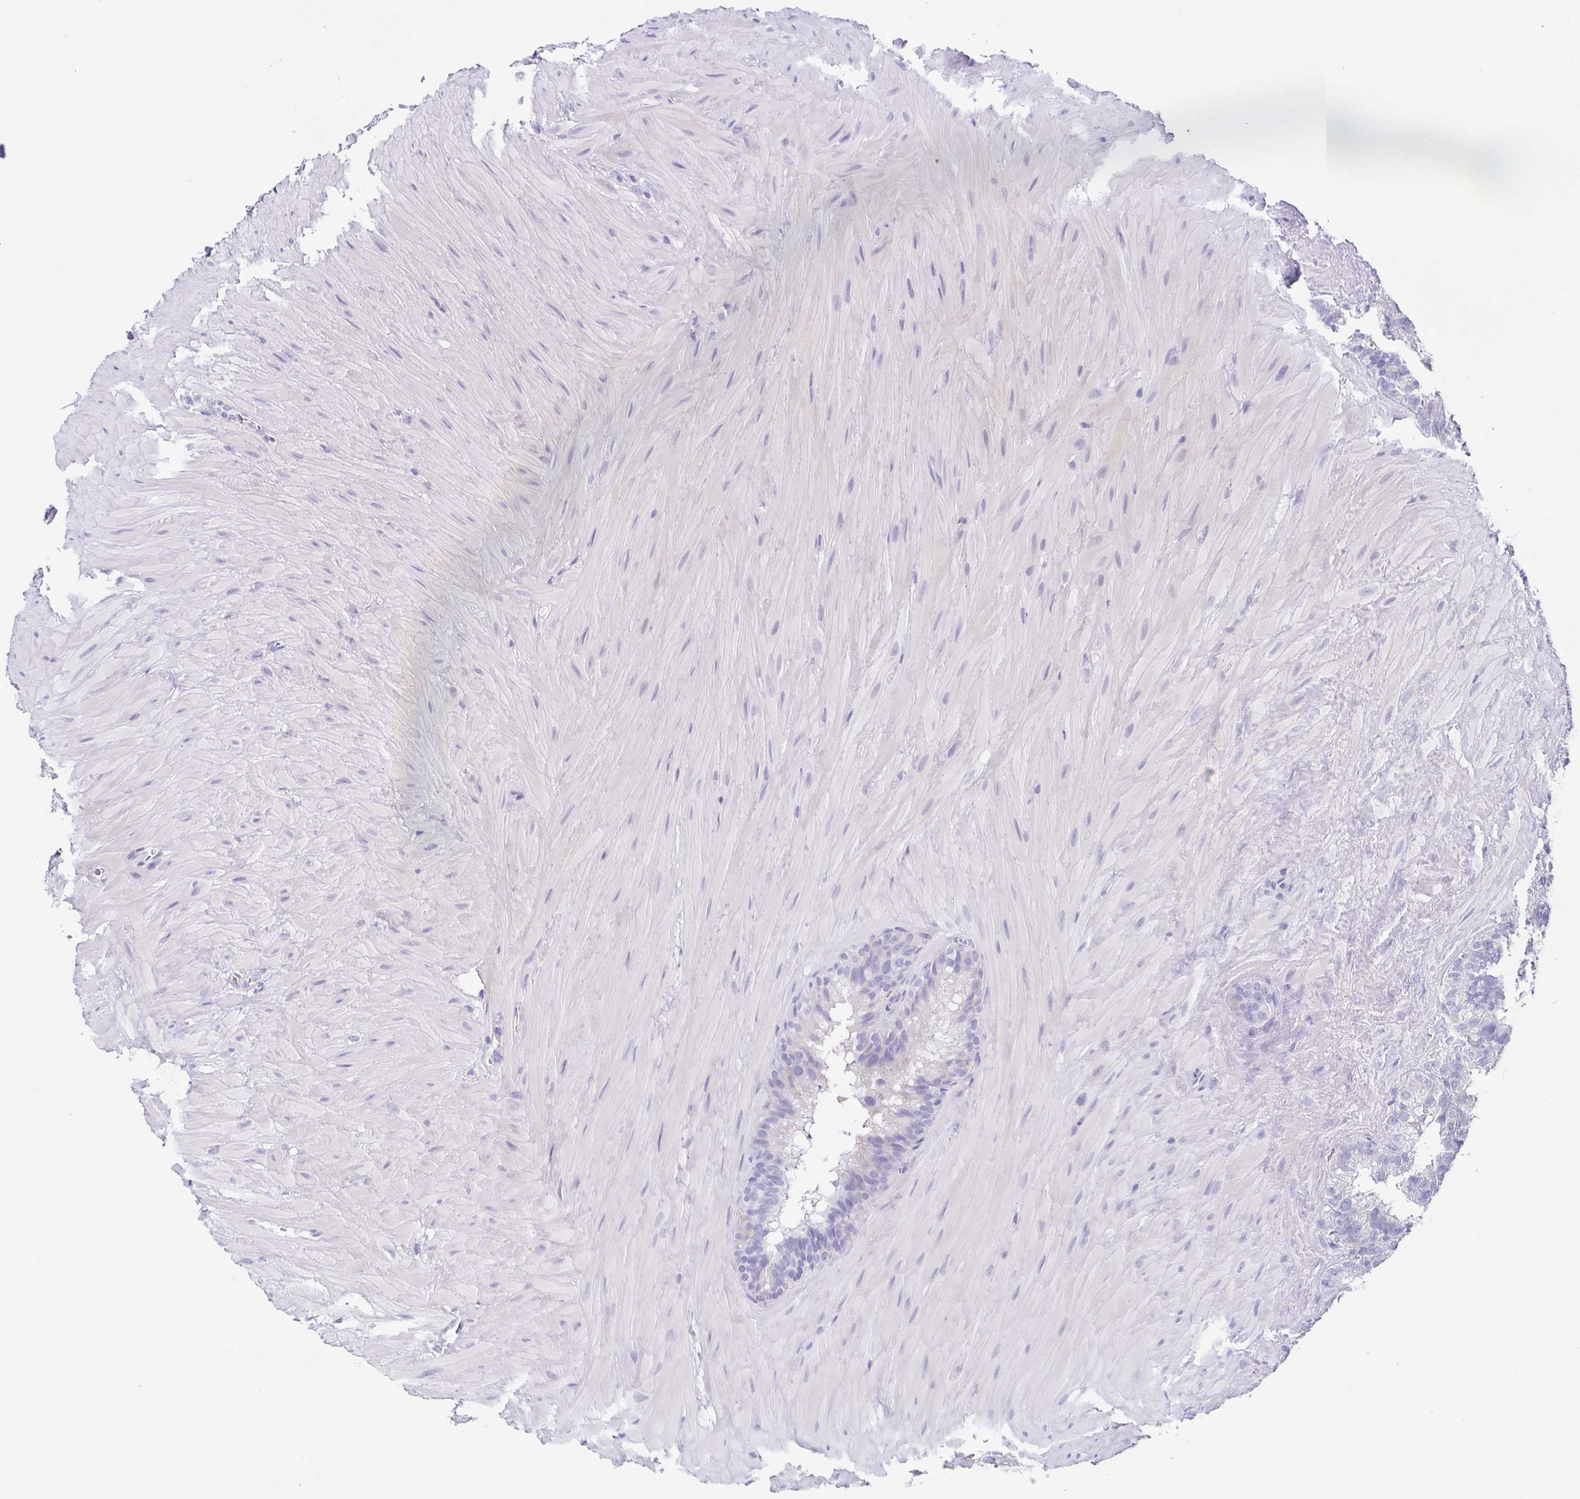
{"staining": {"intensity": "negative", "quantity": "none", "location": "none"}, "tissue": "seminal vesicle", "cell_type": "Glandular cells", "image_type": "normal", "snomed": [{"axis": "morphology", "description": "Normal tissue, NOS"}, {"axis": "topography", "description": "Seminal veicle"}], "caption": "Histopathology image shows no protein positivity in glandular cells of normal seminal vesicle.", "gene": "HAPLN2", "patient": {"sex": "male", "age": 60}}